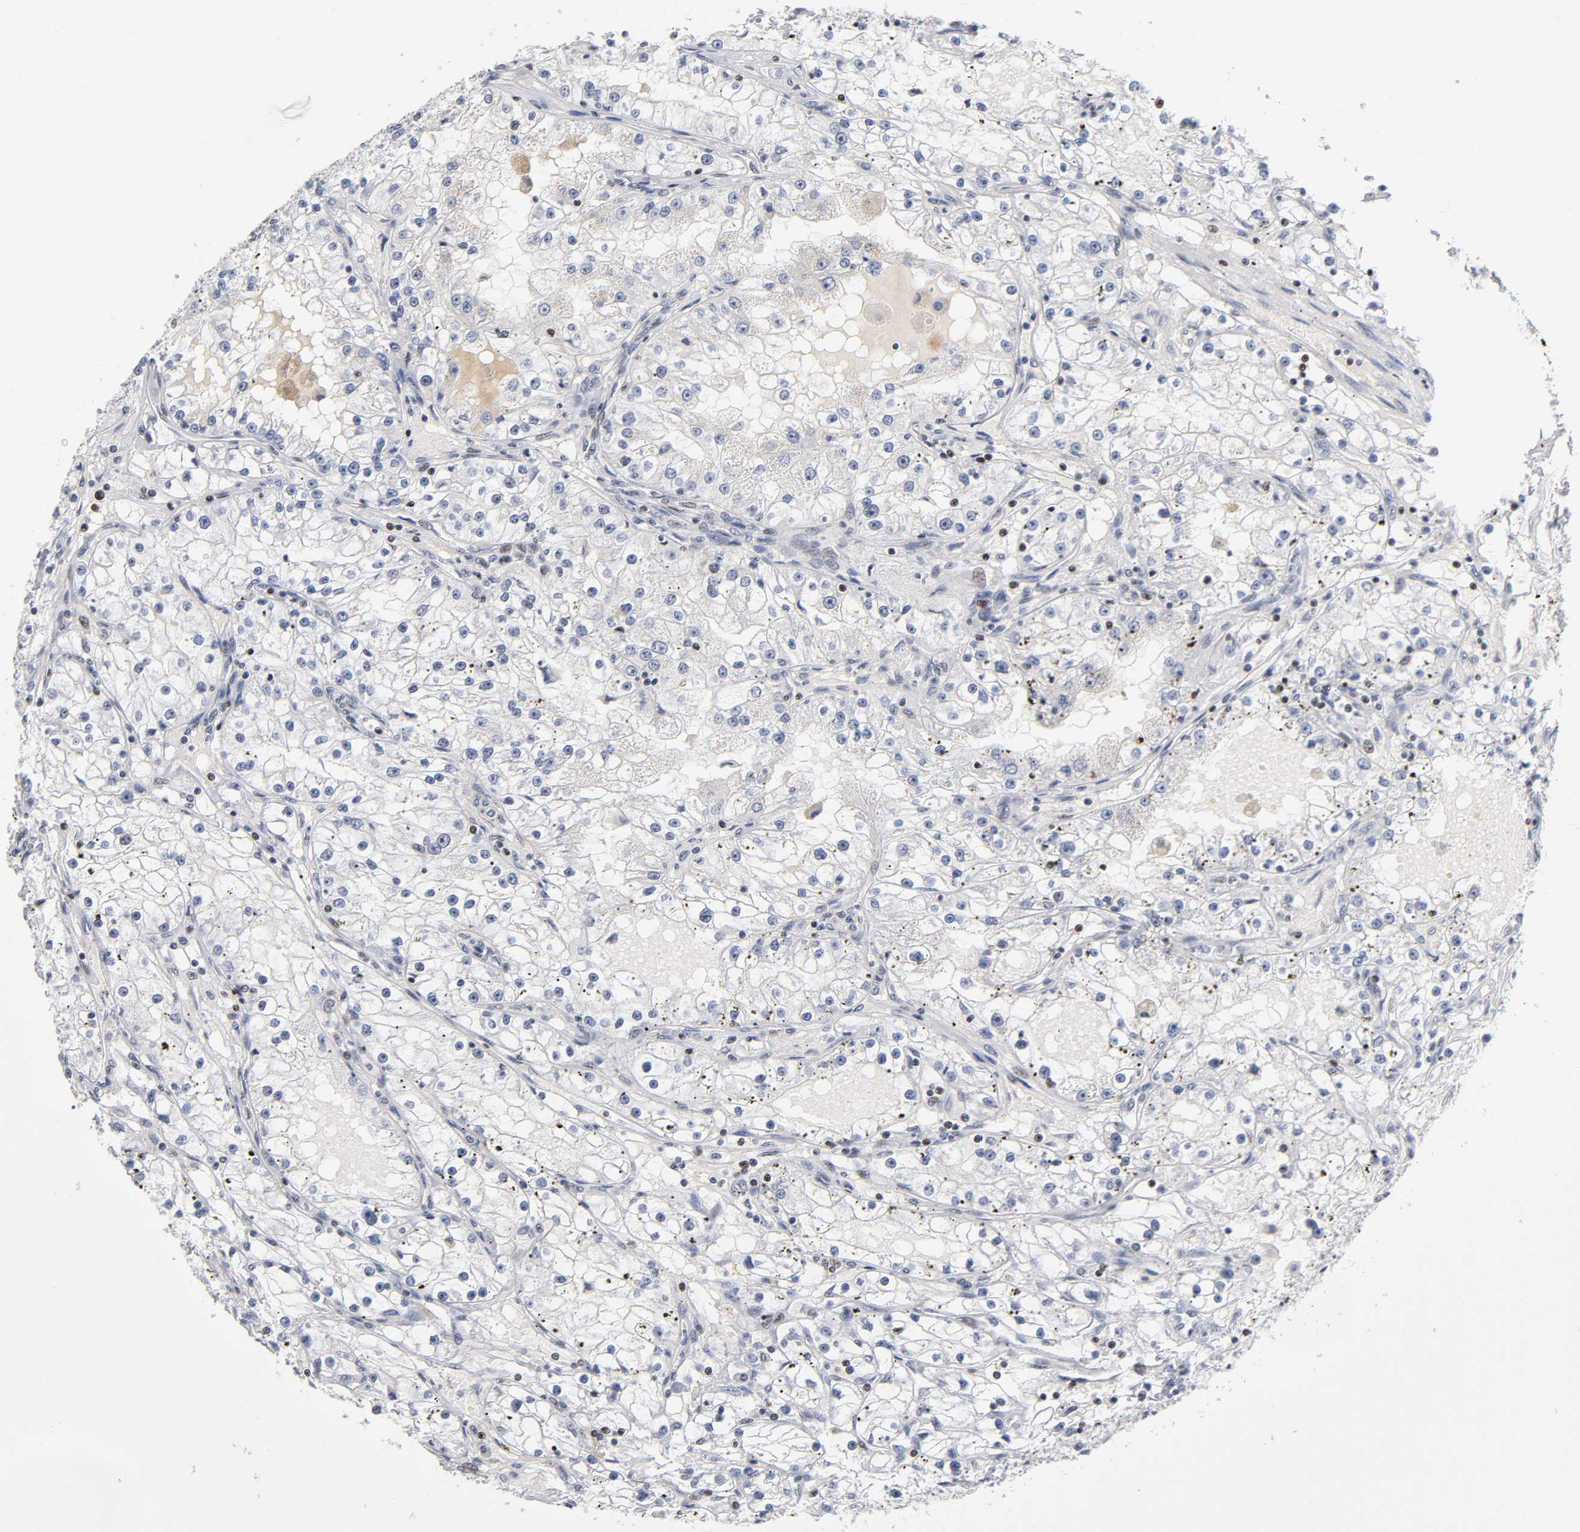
{"staining": {"intensity": "negative", "quantity": "none", "location": "none"}, "tissue": "renal cancer", "cell_type": "Tumor cells", "image_type": "cancer", "snomed": [{"axis": "morphology", "description": "Adenocarcinoma, NOS"}, {"axis": "topography", "description": "Kidney"}], "caption": "Tumor cells are negative for brown protein staining in renal cancer.", "gene": "SP3", "patient": {"sex": "male", "age": 56}}